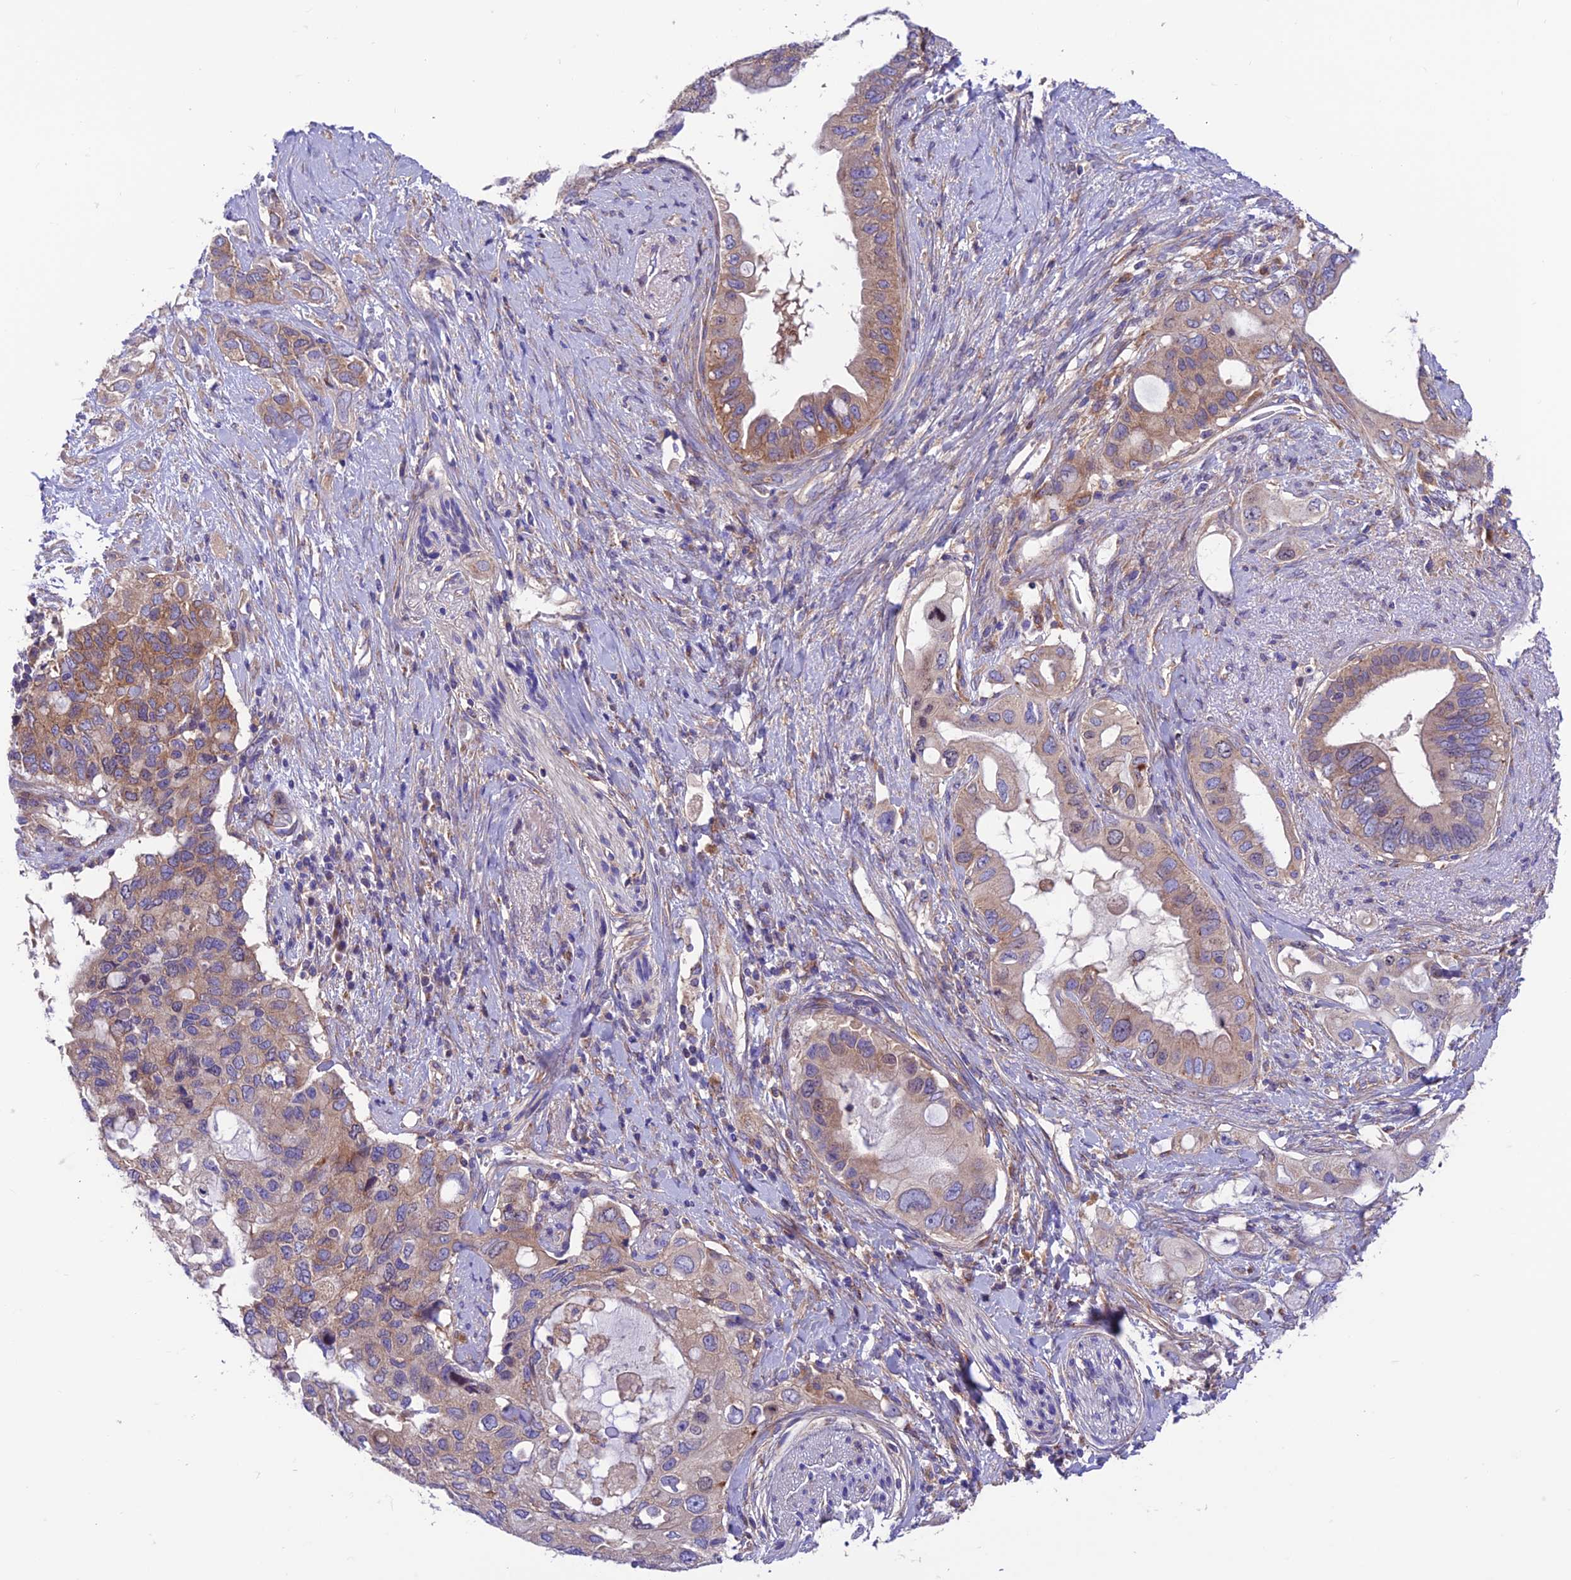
{"staining": {"intensity": "moderate", "quantity": ">75%", "location": "cytoplasmic/membranous"}, "tissue": "pancreatic cancer", "cell_type": "Tumor cells", "image_type": "cancer", "snomed": [{"axis": "morphology", "description": "Adenocarcinoma, NOS"}, {"axis": "topography", "description": "Pancreas"}], "caption": "Tumor cells display medium levels of moderate cytoplasmic/membranous expression in about >75% of cells in adenocarcinoma (pancreatic).", "gene": "VPS16", "patient": {"sex": "female", "age": 56}}